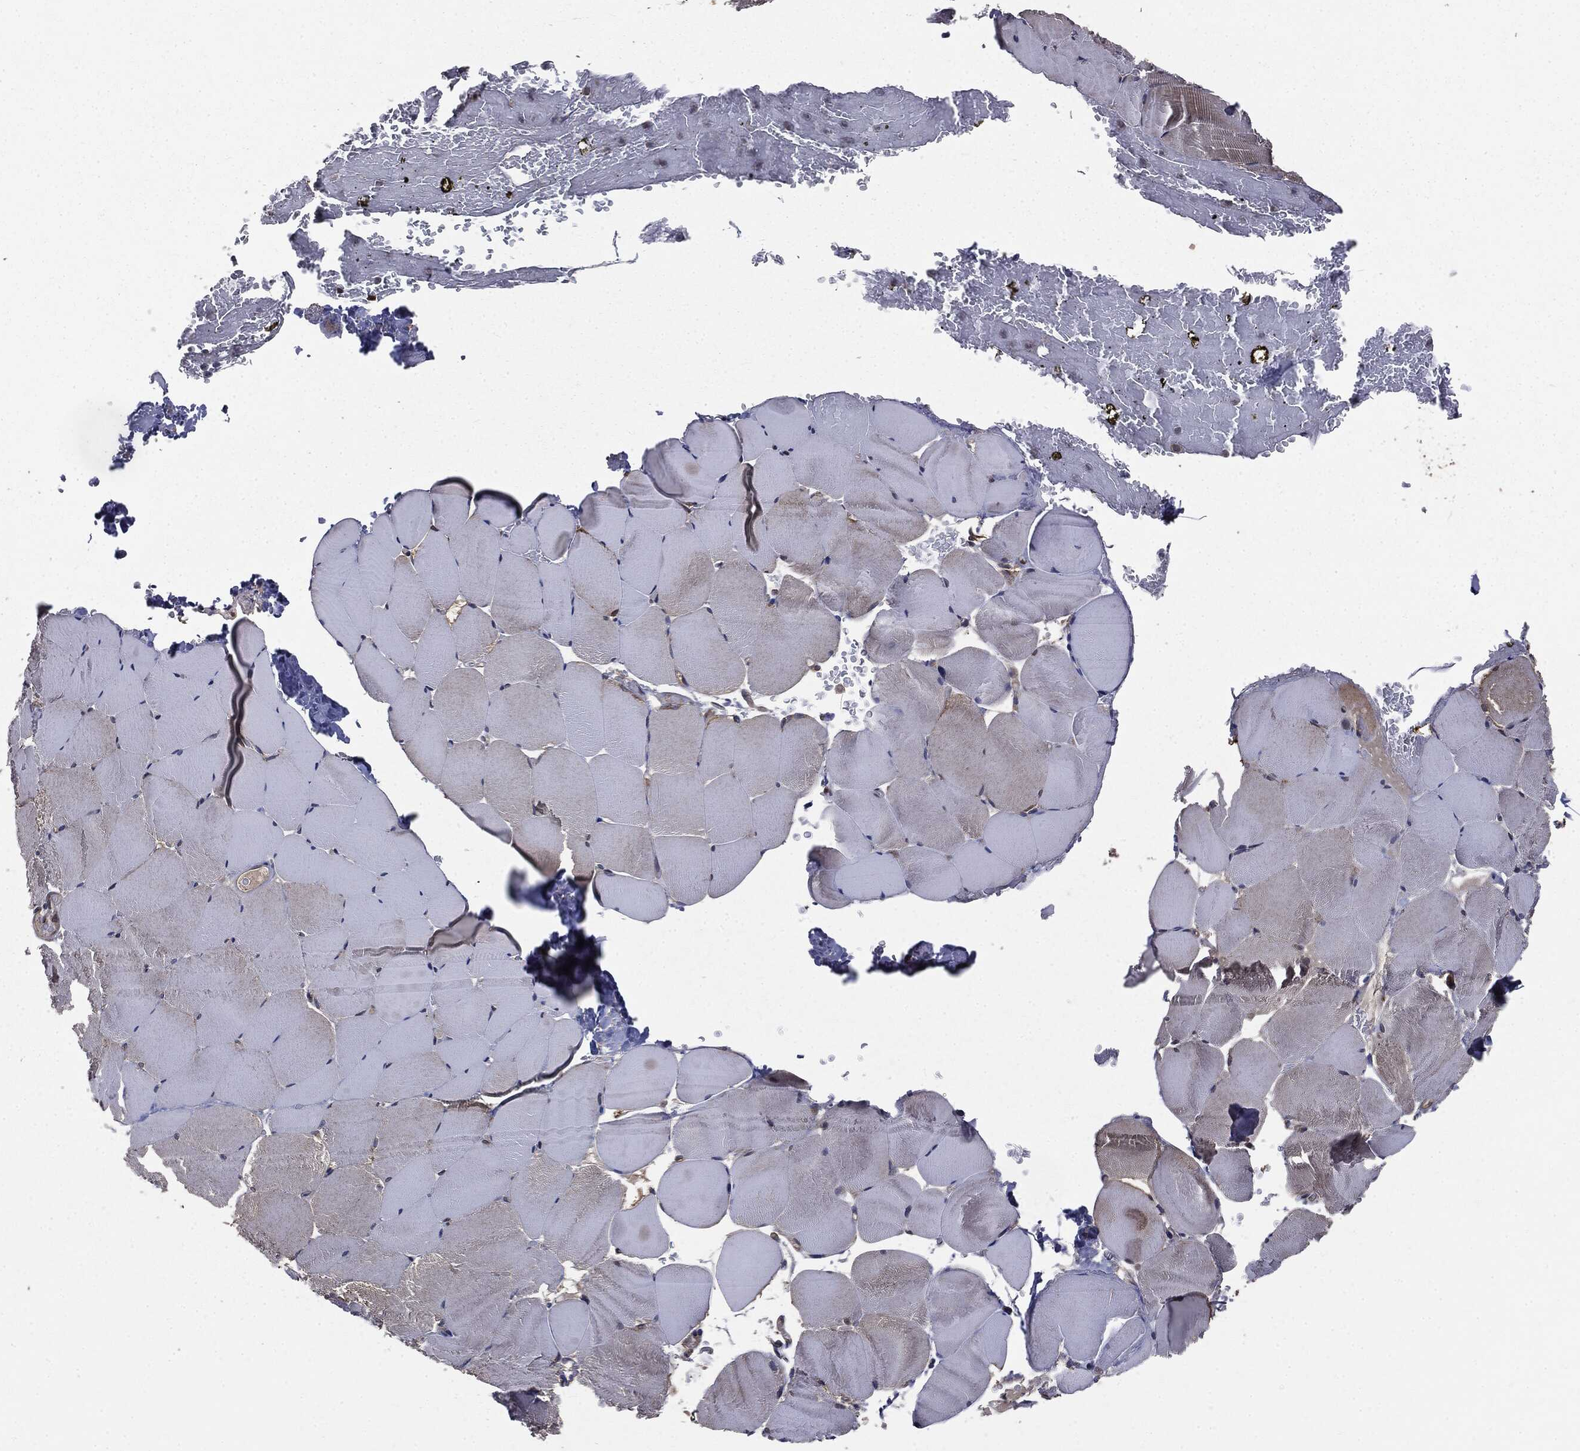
{"staining": {"intensity": "weak", "quantity": "25%-75%", "location": "cytoplasmic/membranous"}, "tissue": "skeletal muscle", "cell_type": "Myocytes", "image_type": "normal", "snomed": [{"axis": "morphology", "description": "Normal tissue, NOS"}, {"axis": "topography", "description": "Skeletal muscle"}], "caption": "Protein expression analysis of unremarkable human skeletal muscle reveals weak cytoplasmic/membranous staining in approximately 25%-75% of myocytes. The protein is stained brown, and the nuclei are stained in blue (DAB IHC with brightfield microscopy, high magnification).", "gene": "PLOD3", "patient": {"sex": "female", "age": 37}}